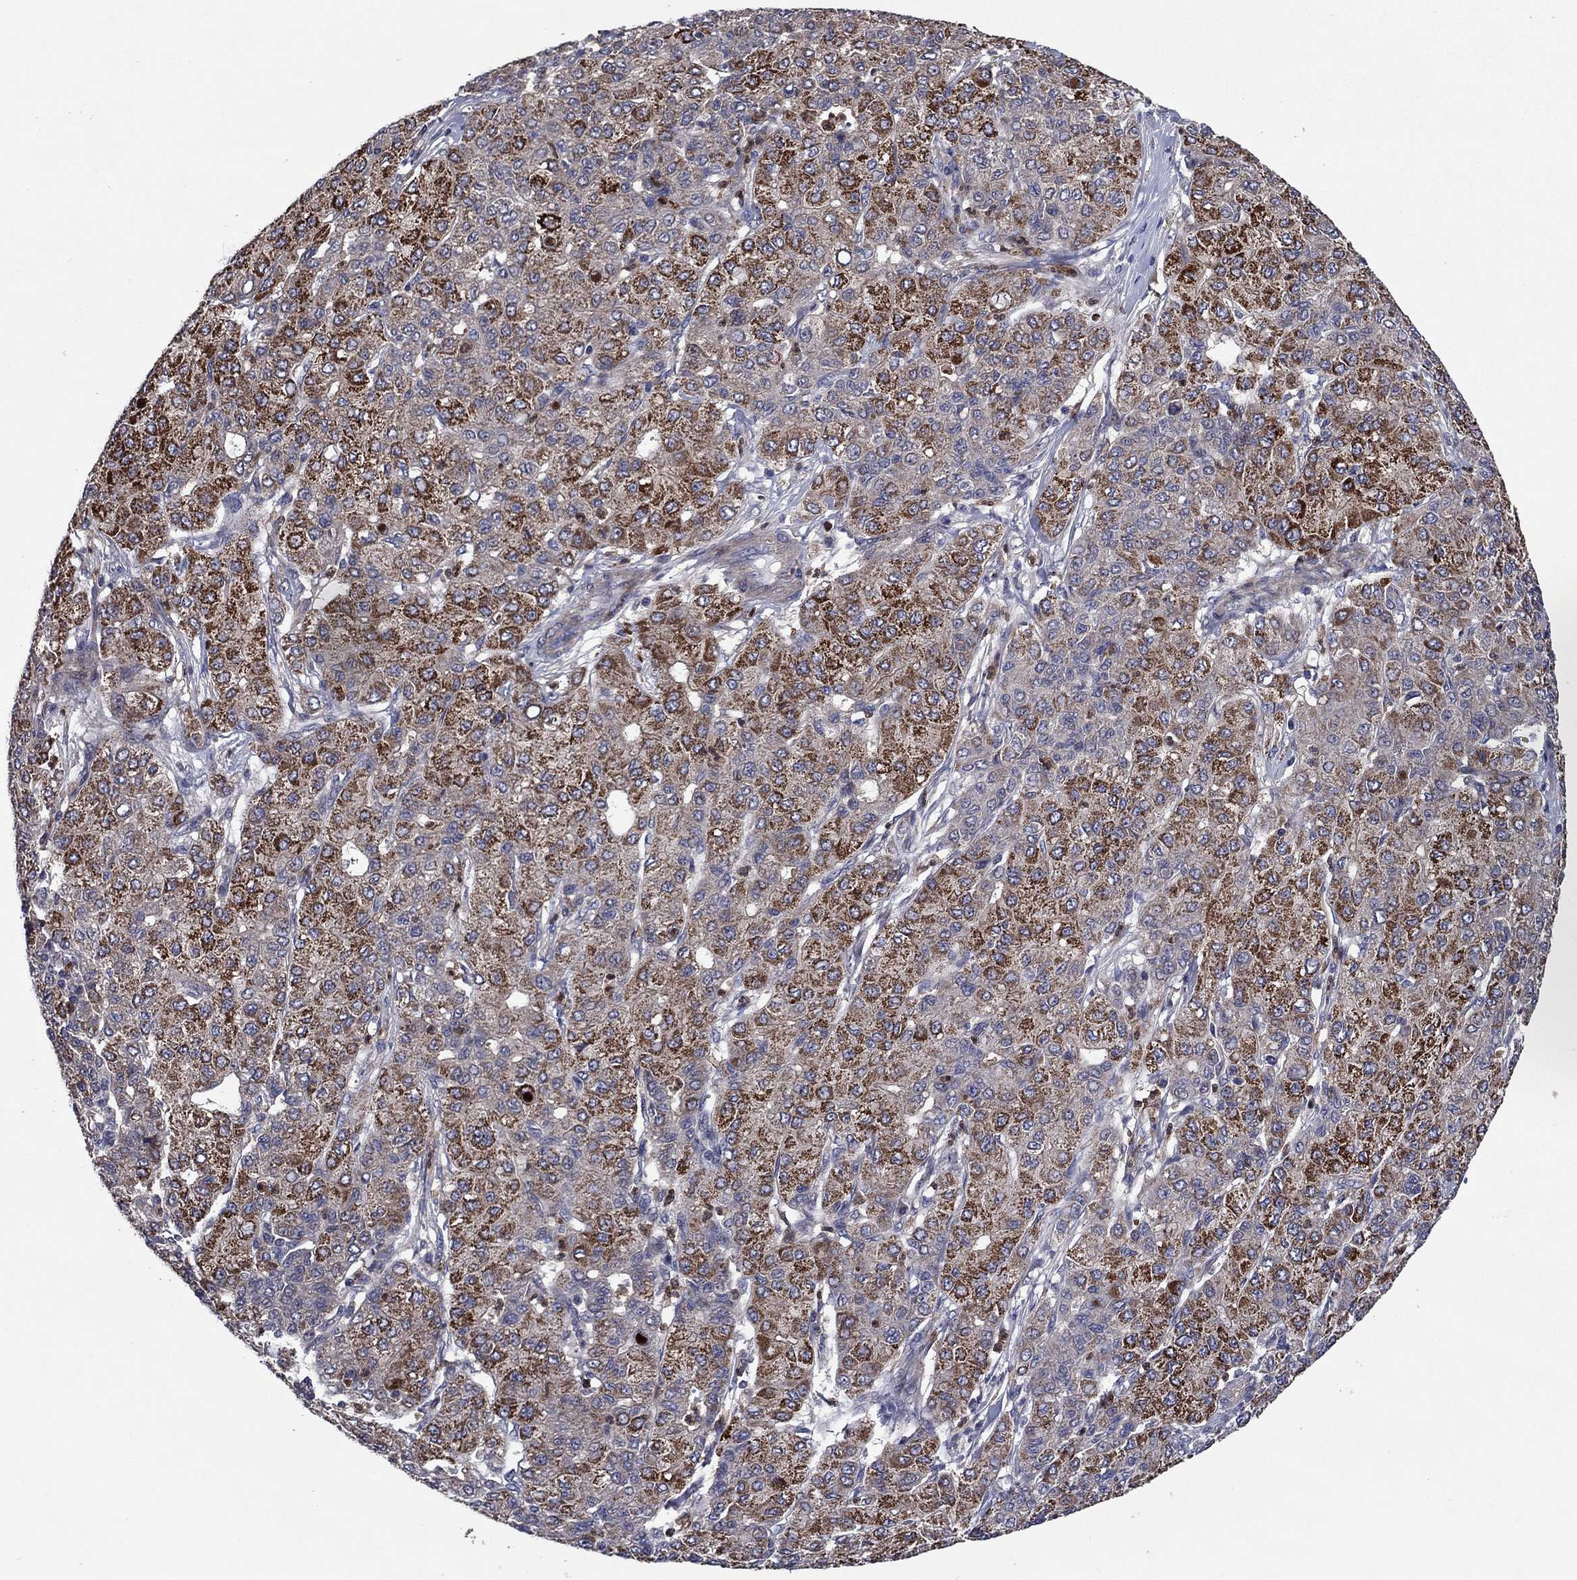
{"staining": {"intensity": "strong", "quantity": "25%-75%", "location": "cytoplasmic/membranous"}, "tissue": "liver cancer", "cell_type": "Tumor cells", "image_type": "cancer", "snomed": [{"axis": "morphology", "description": "Carcinoma, Hepatocellular, NOS"}, {"axis": "topography", "description": "Liver"}], "caption": "Immunohistochemistry (IHC) (DAB) staining of hepatocellular carcinoma (liver) exhibits strong cytoplasmic/membranous protein expression in about 25%-75% of tumor cells.", "gene": "MSRB1", "patient": {"sex": "male", "age": 65}}